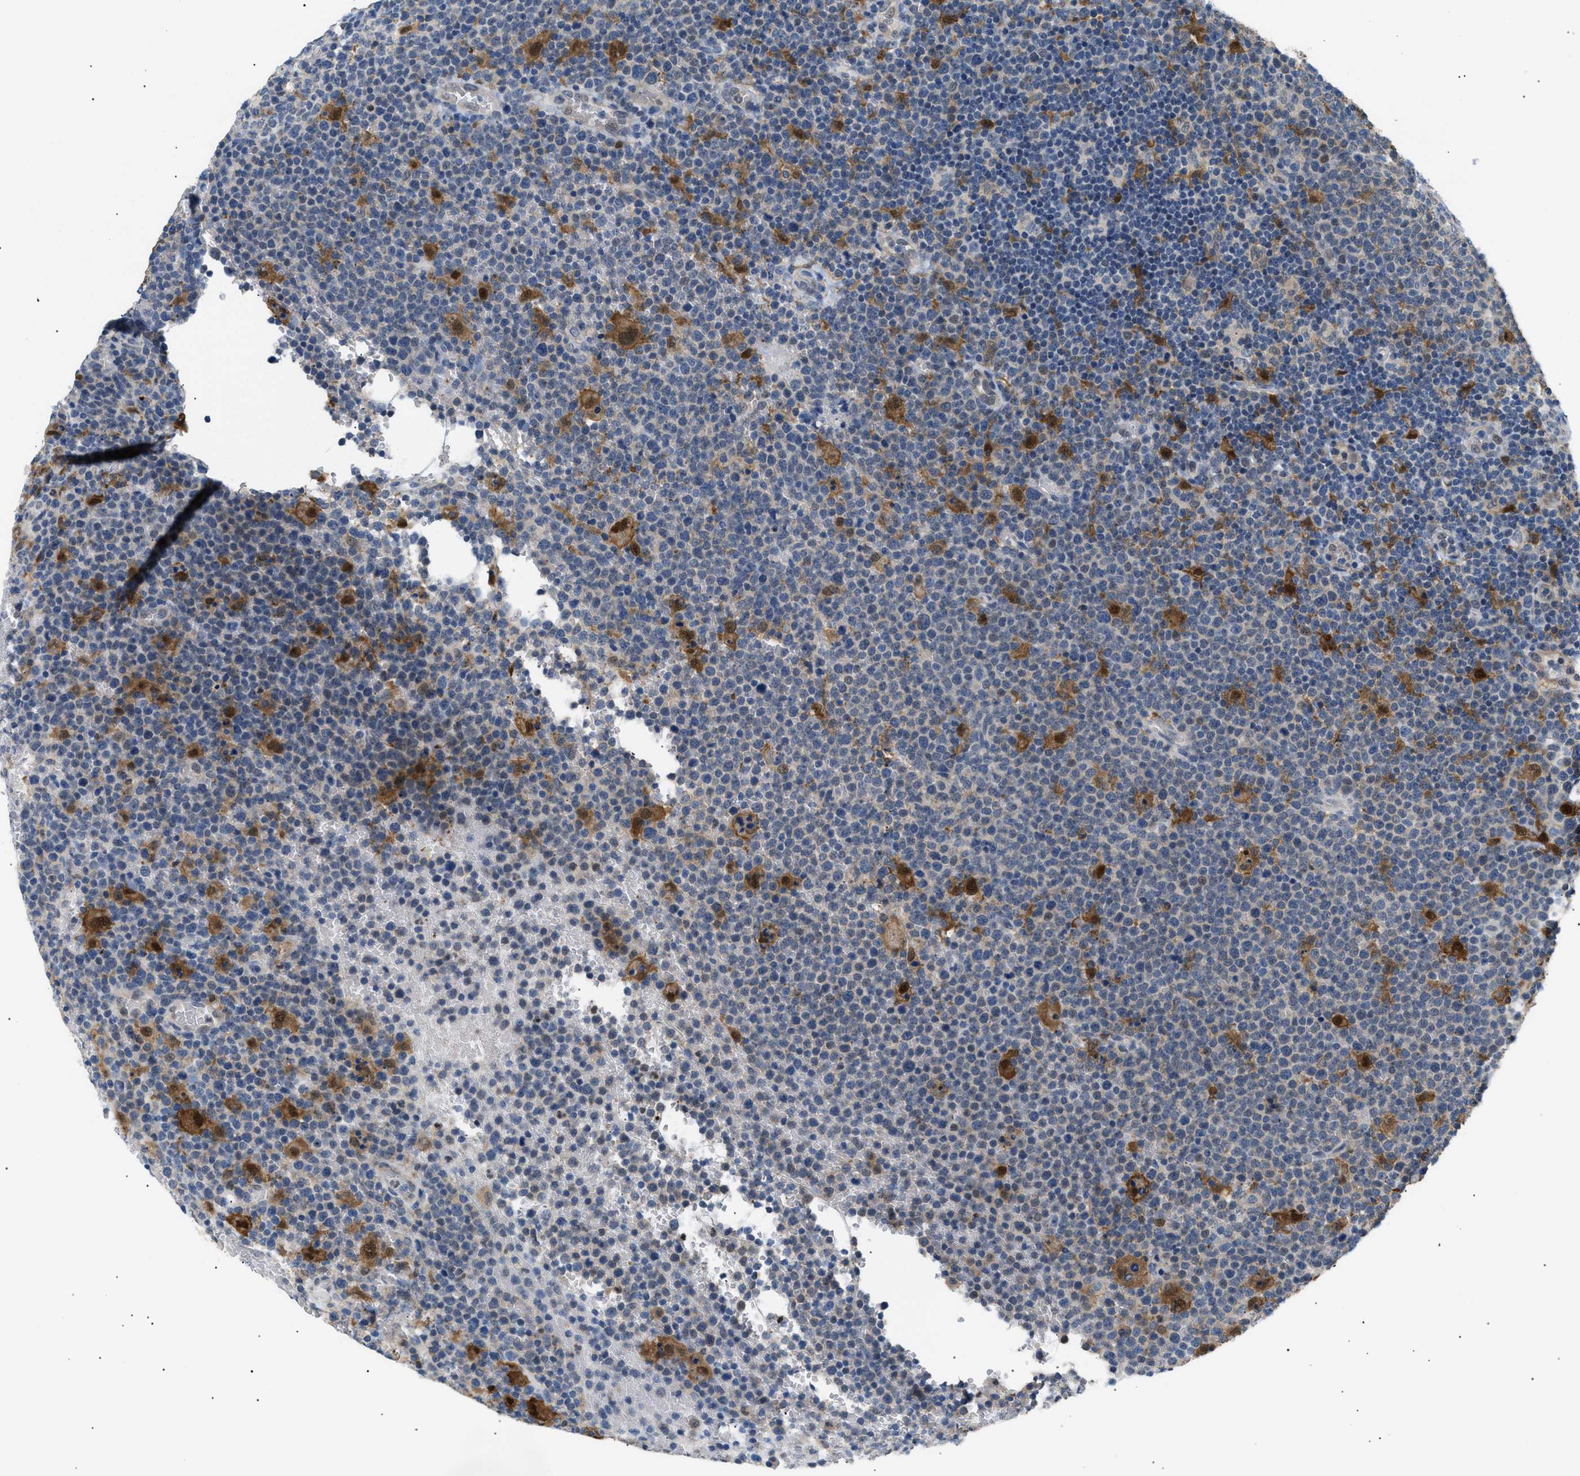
{"staining": {"intensity": "weak", "quantity": "25%-75%", "location": "cytoplasmic/membranous"}, "tissue": "lymphoma", "cell_type": "Tumor cells", "image_type": "cancer", "snomed": [{"axis": "morphology", "description": "Malignant lymphoma, non-Hodgkin's type, High grade"}, {"axis": "topography", "description": "Lymph node"}], "caption": "Immunohistochemical staining of lymphoma demonstrates low levels of weak cytoplasmic/membranous positivity in approximately 25%-75% of tumor cells.", "gene": "AKR1A1", "patient": {"sex": "male", "age": 61}}